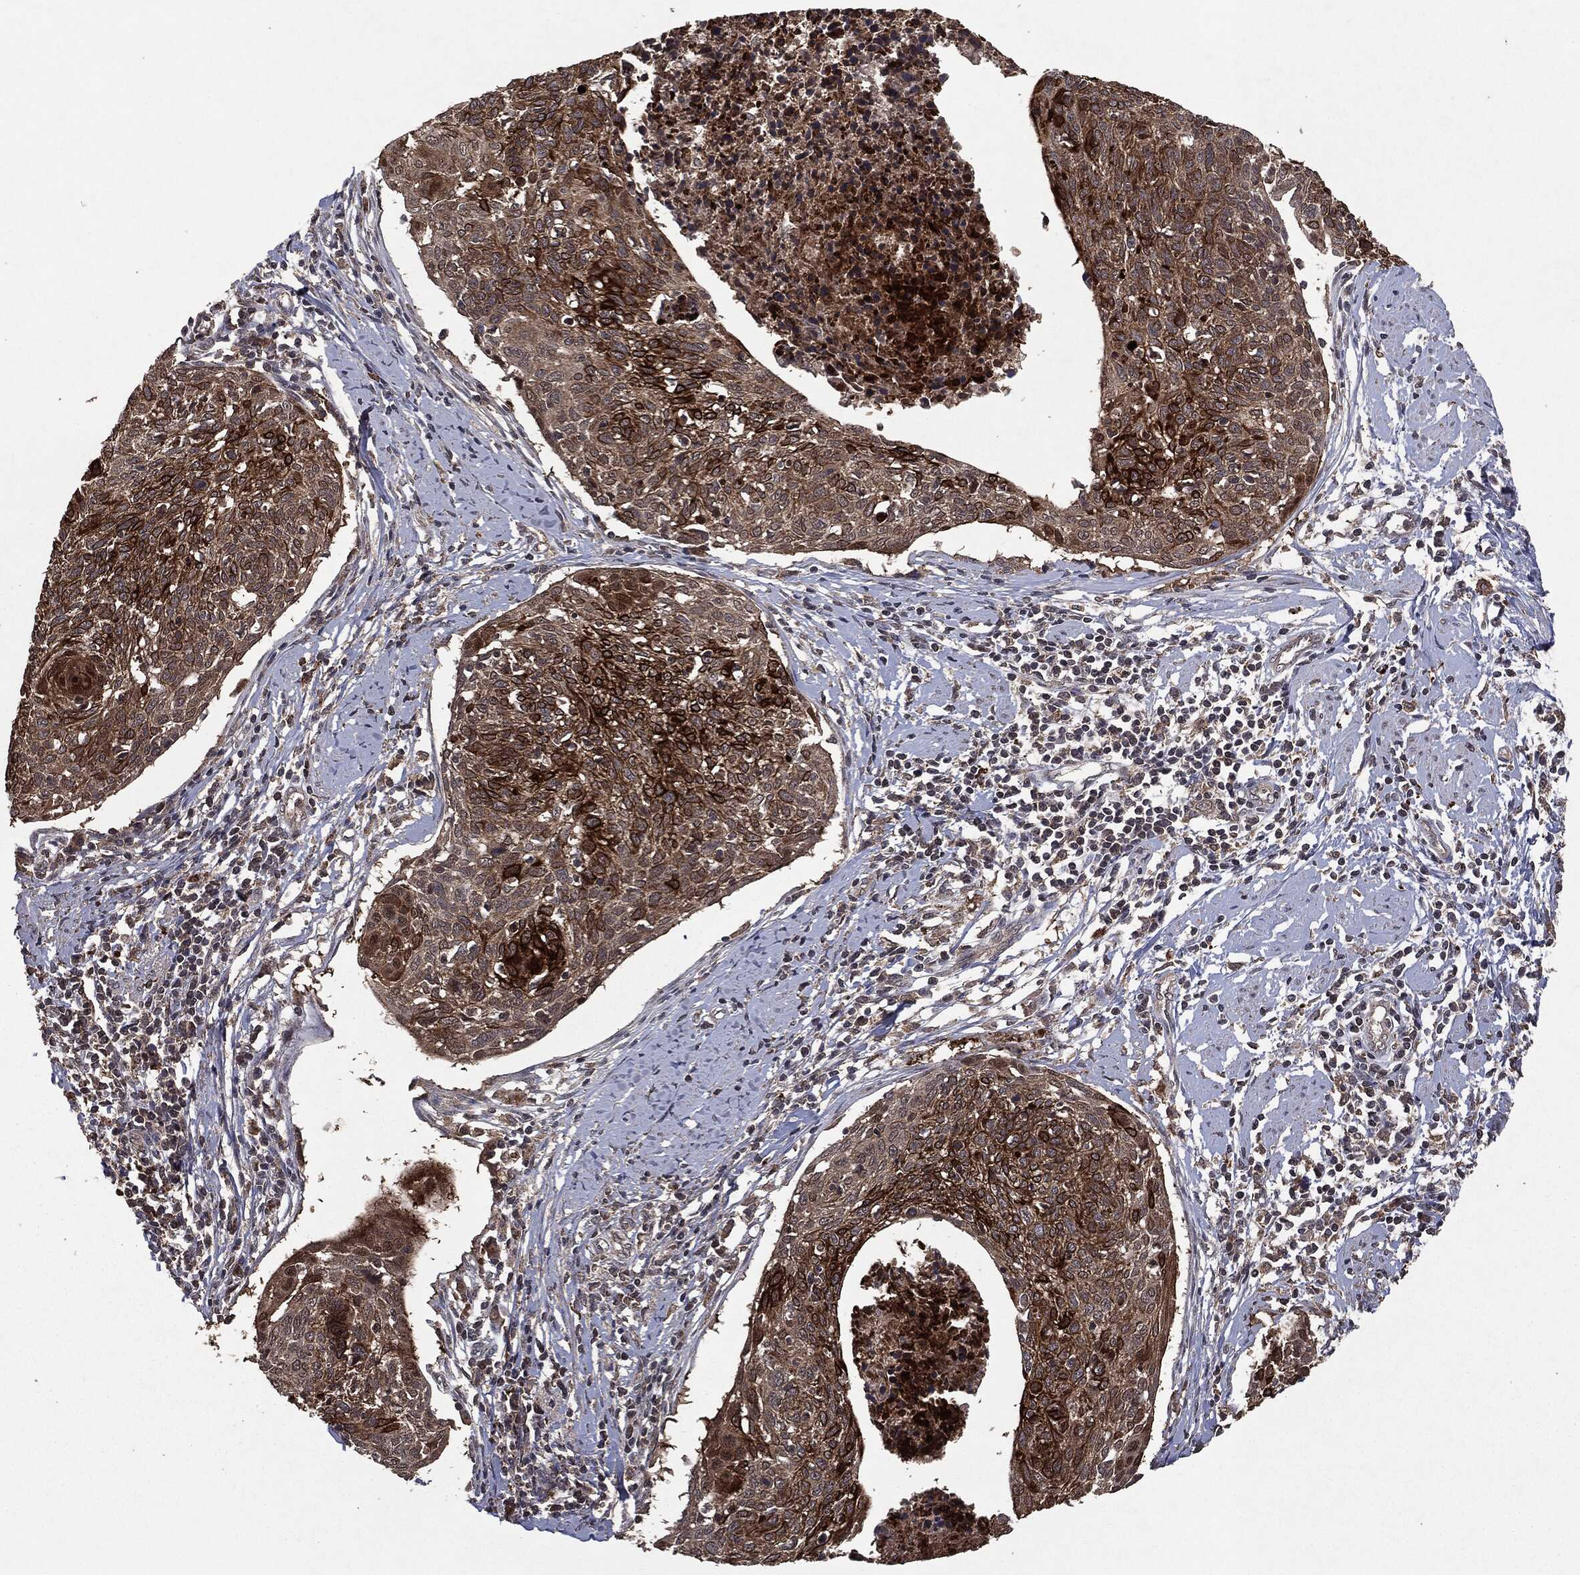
{"staining": {"intensity": "strong", "quantity": "<25%", "location": "cytoplasmic/membranous"}, "tissue": "cervical cancer", "cell_type": "Tumor cells", "image_type": "cancer", "snomed": [{"axis": "morphology", "description": "Squamous cell carcinoma, NOS"}, {"axis": "topography", "description": "Cervix"}], "caption": "Immunohistochemical staining of human cervical cancer (squamous cell carcinoma) reveals medium levels of strong cytoplasmic/membranous expression in approximately <25% of tumor cells. Nuclei are stained in blue.", "gene": "MTOR", "patient": {"sex": "female", "age": 49}}